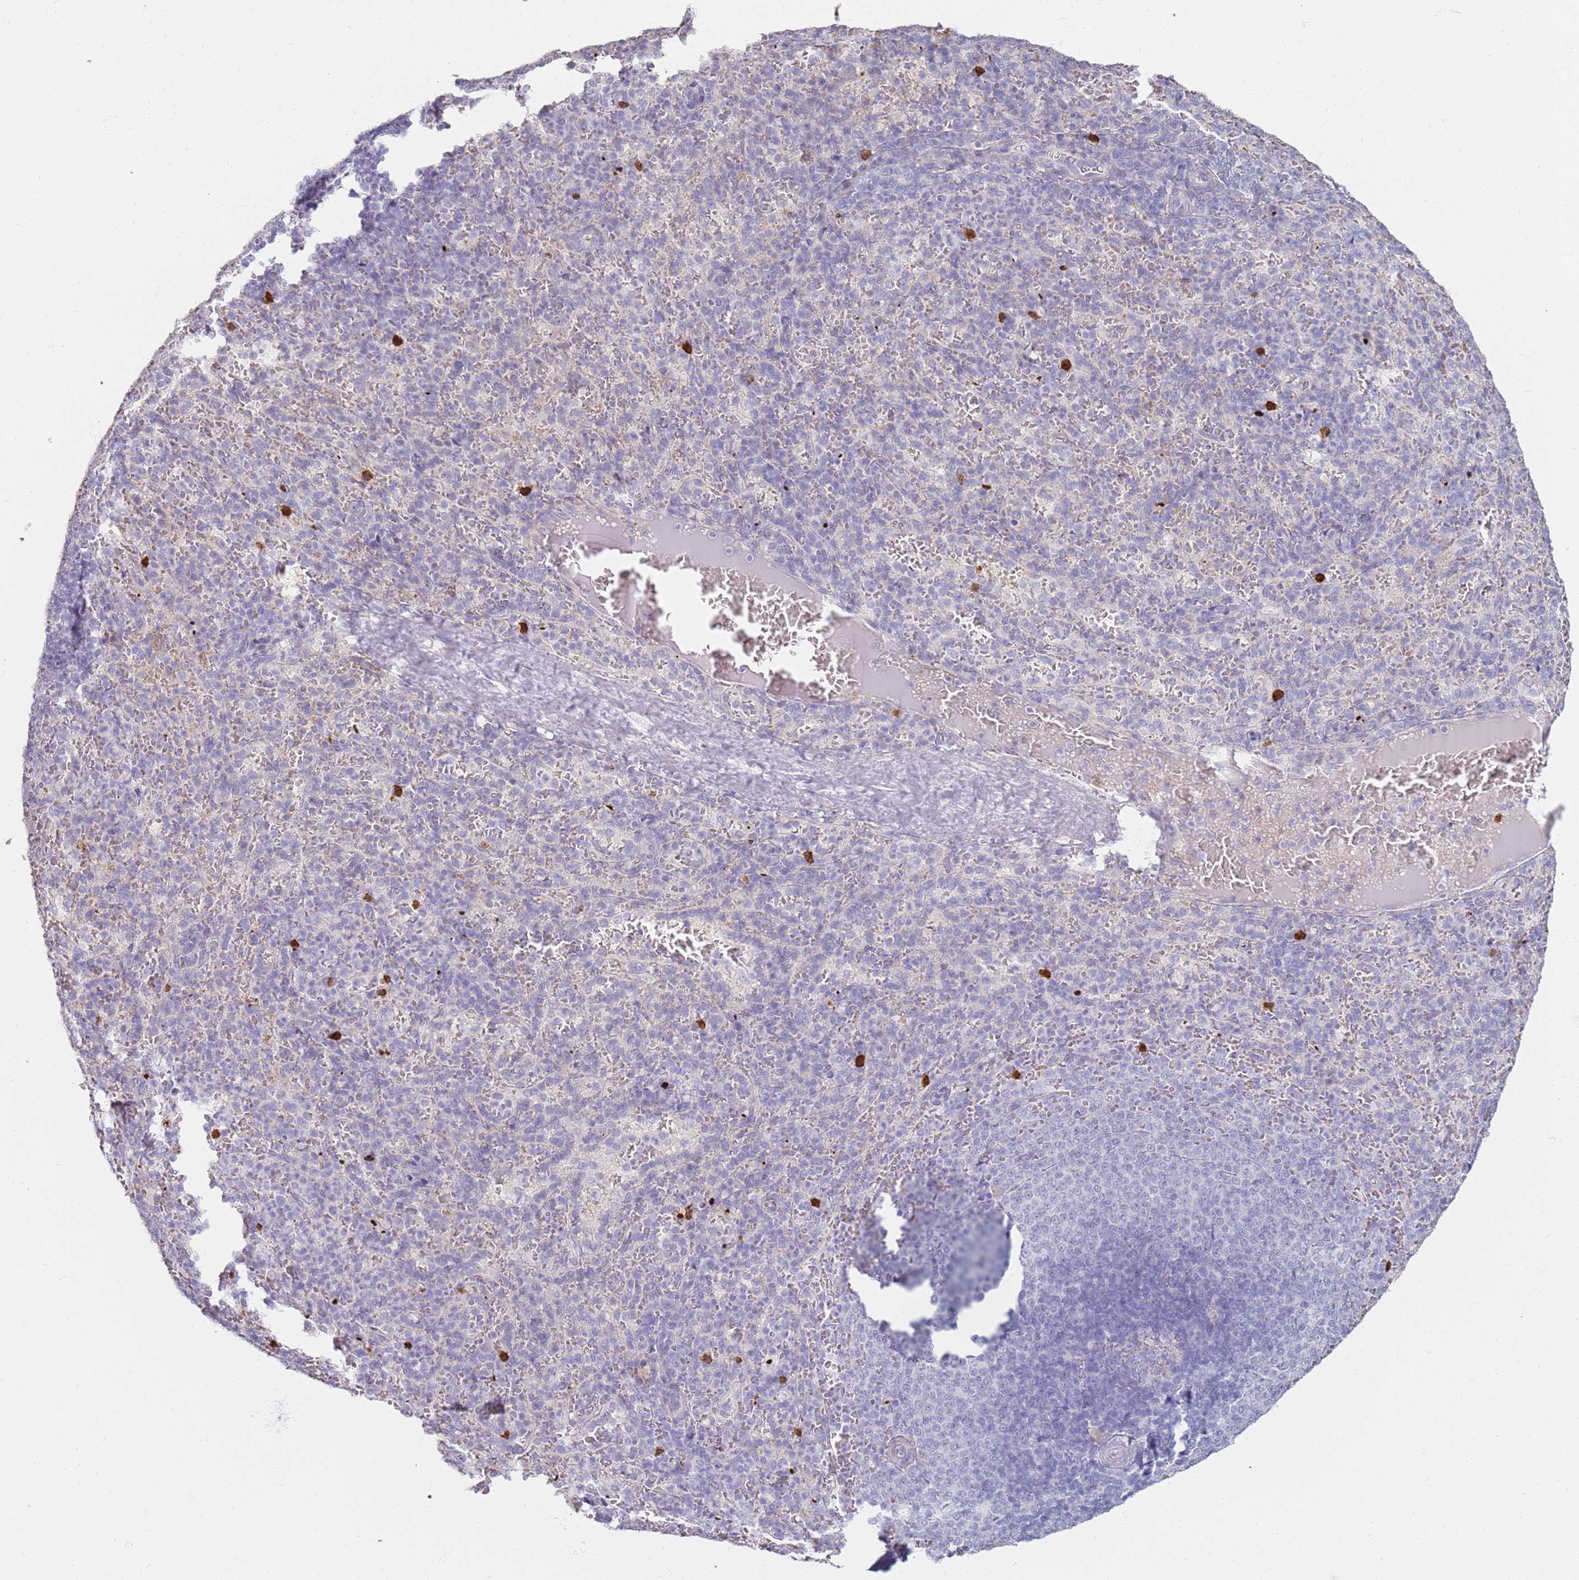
{"staining": {"intensity": "negative", "quantity": "none", "location": "none"}, "tissue": "spleen", "cell_type": "Cells in red pulp", "image_type": "normal", "snomed": [{"axis": "morphology", "description": "Normal tissue, NOS"}, {"axis": "topography", "description": "Spleen"}], "caption": "Spleen was stained to show a protein in brown. There is no significant expression in cells in red pulp. (DAB IHC, high magnification).", "gene": "CD40LG", "patient": {"sex": "female", "age": 21}}